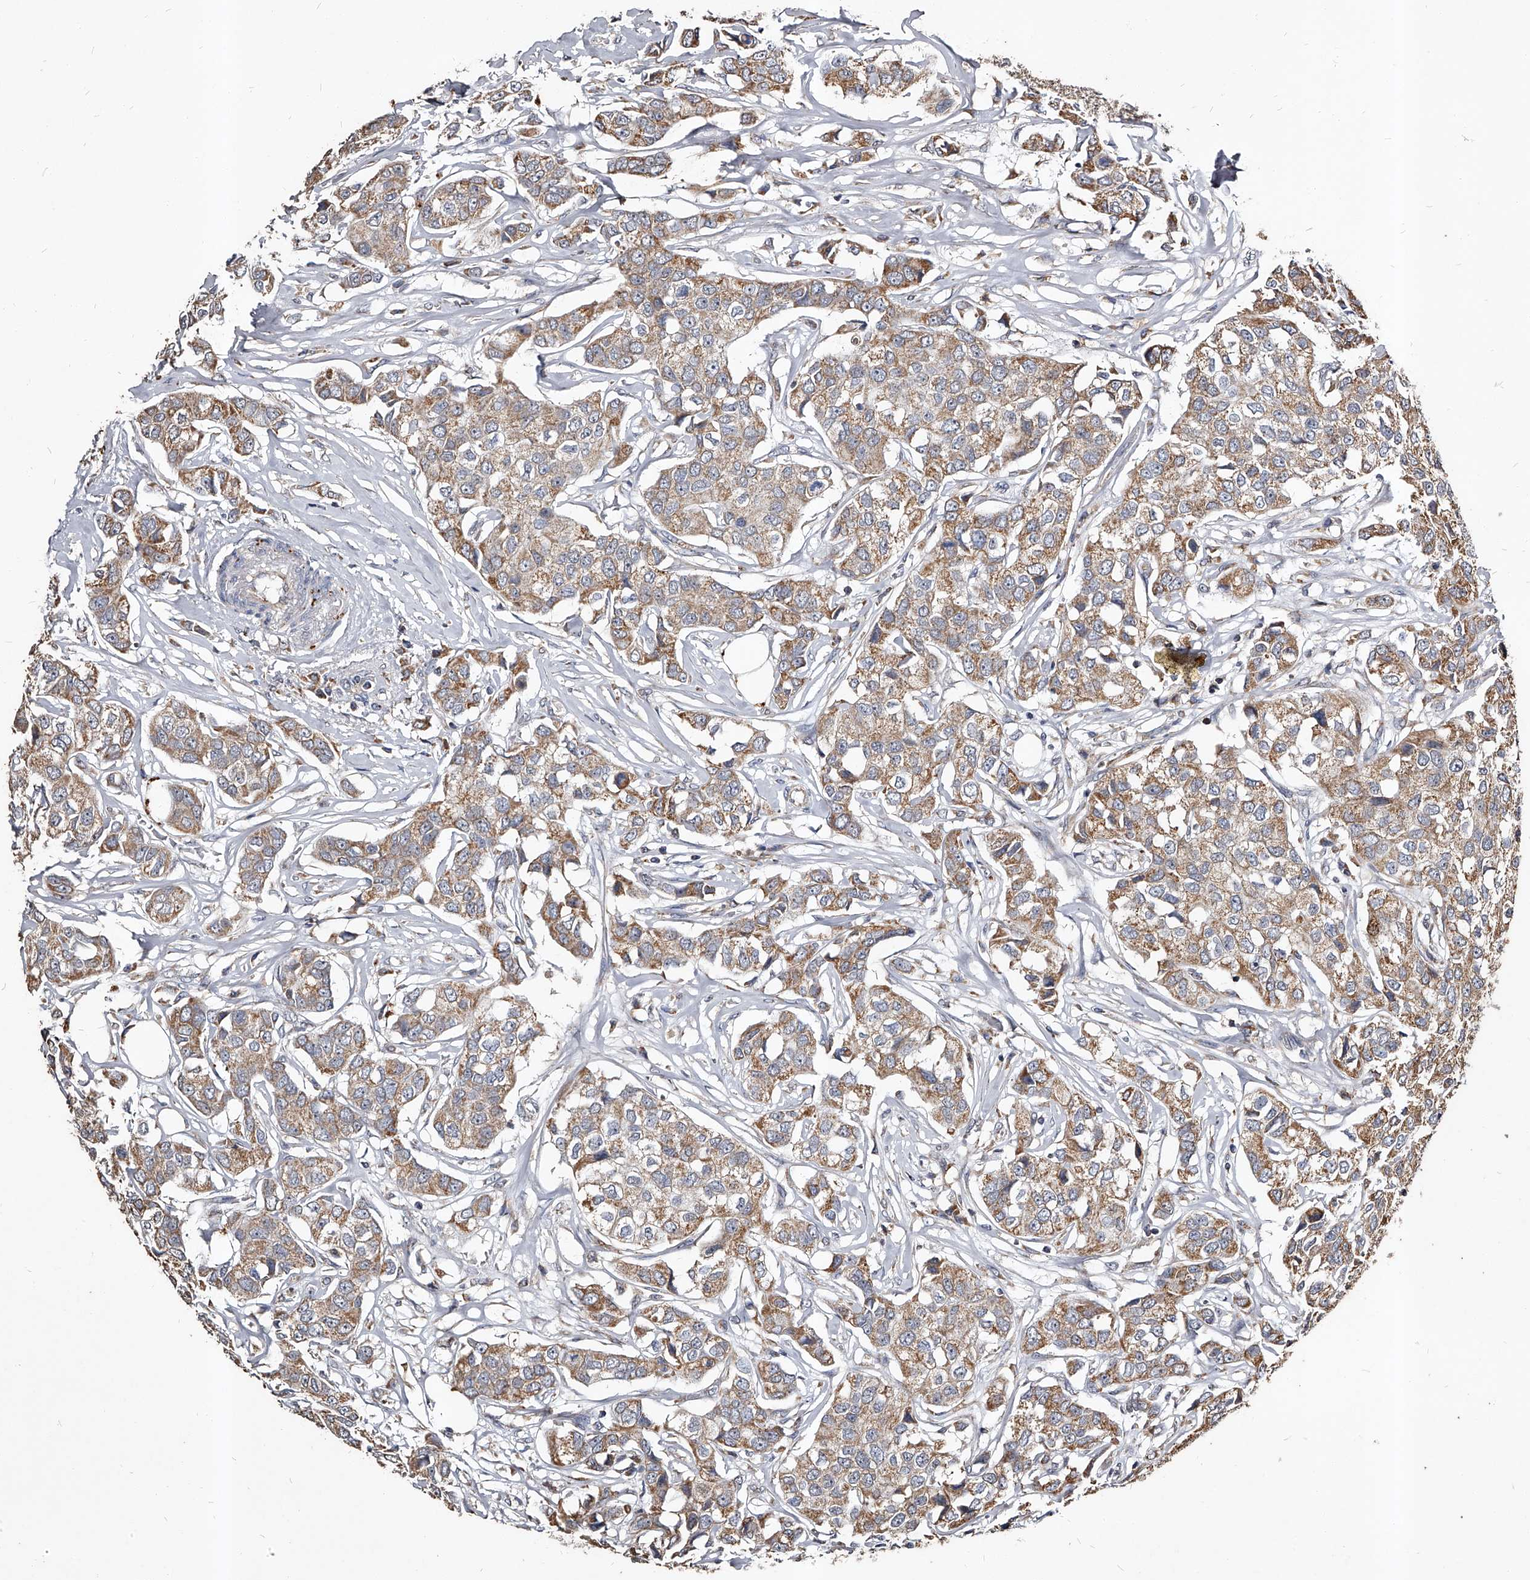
{"staining": {"intensity": "moderate", "quantity": ">75%", "location": "cytoplasmic/membranous"}, "tissue": "breast cancer", "cell_type": "Tumor cells", "image_type": "cancer", "snomed": [{"axis": "morphology", "description": "Duct carcinoma"}, {"axis": "topography", "description": "Breast"}], "caption": "High-power microscopy captured an IHC image of breast invasive ductal carcinoma, revealing moderate cytoplasmic/membranous expression in approximately >75% of tumor cells.", "gene": "GPR183", "patient": {"sex": "female", "age": 80}}